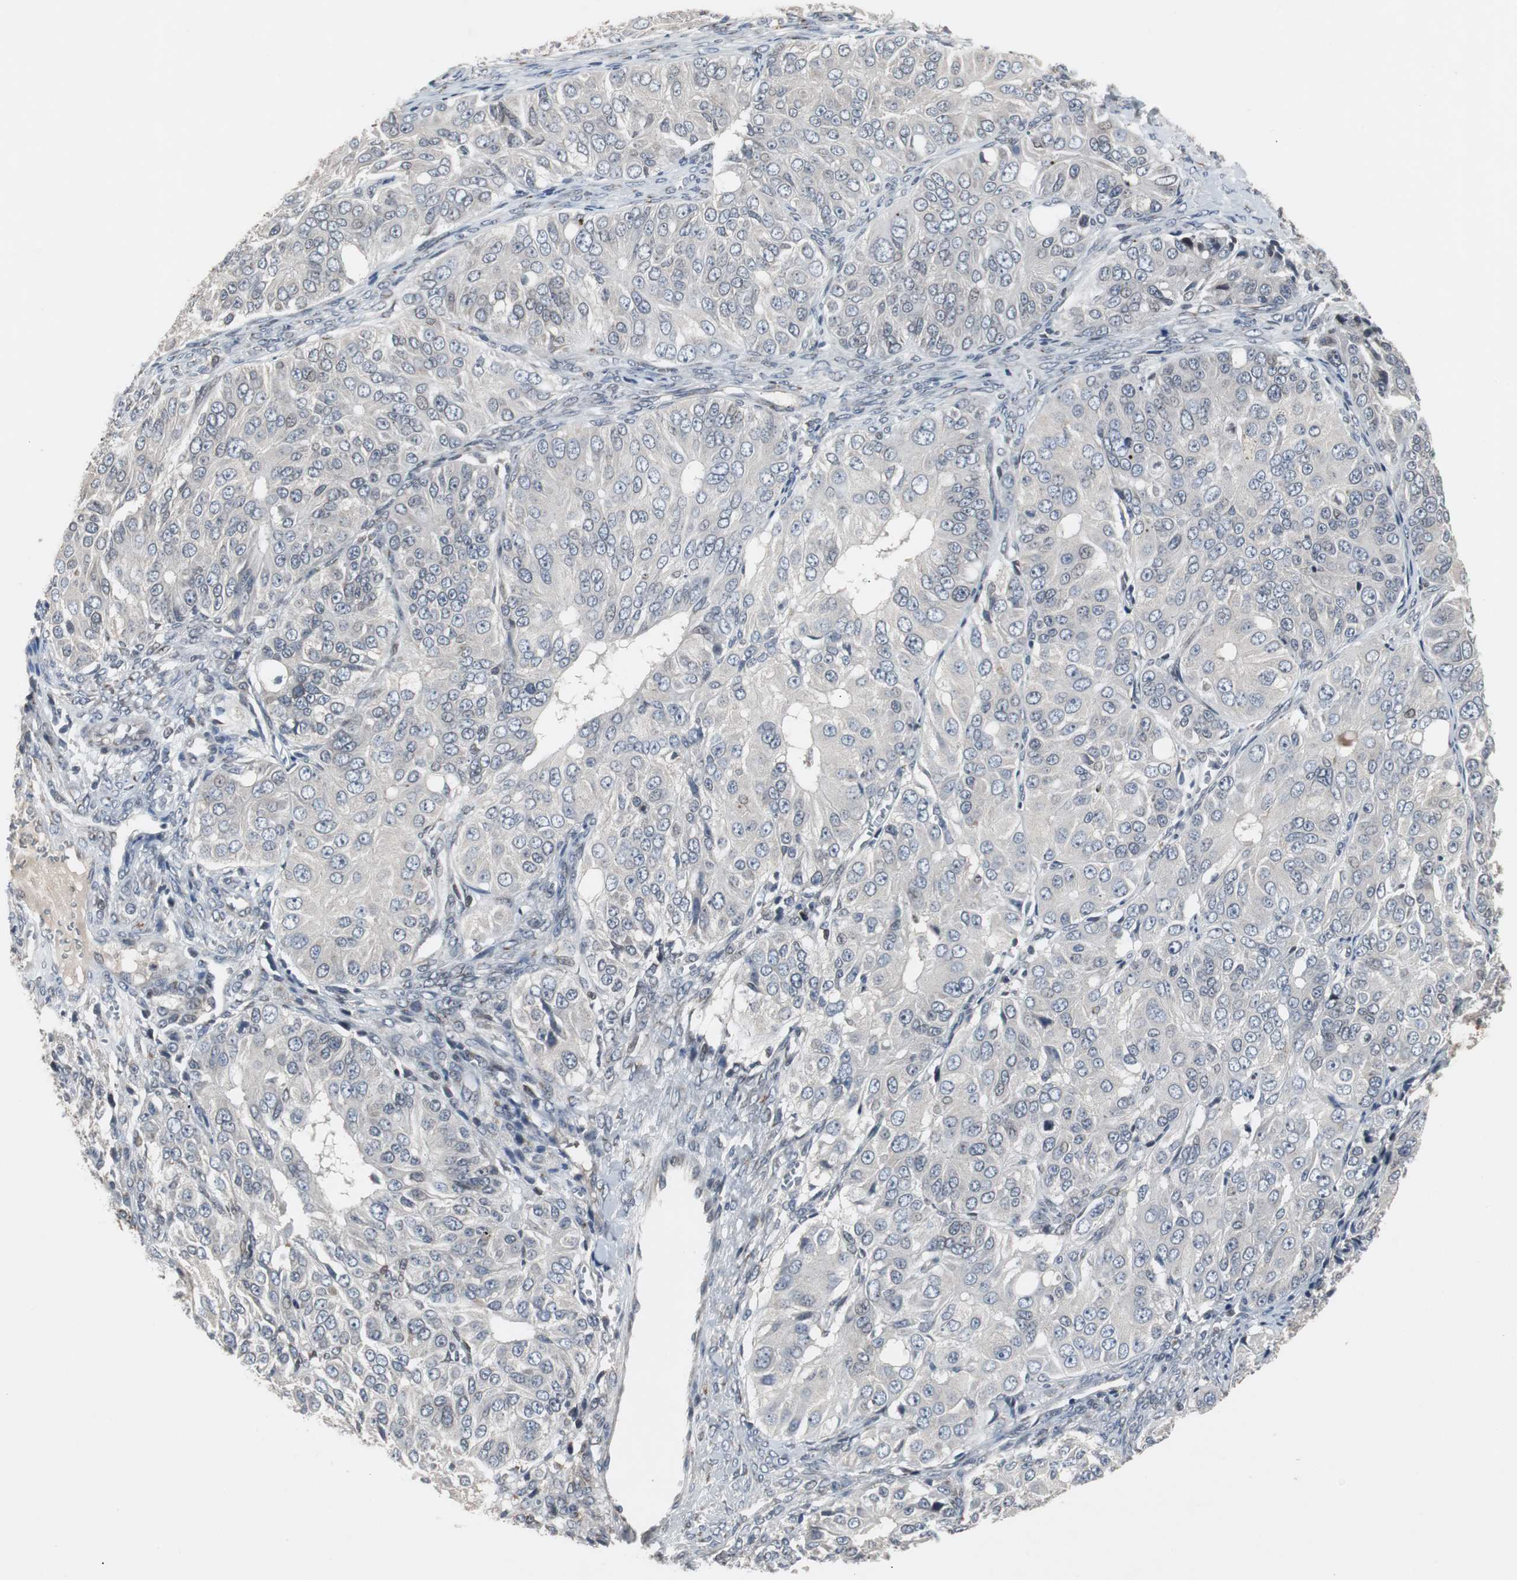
{"staining": {"intensity": "negative", "quantity": "none", "location": "none"}, "tissue": "ovarian cancer", "cell_type": "Tumor cells", "image_type": "cancer", "snomed": [{"axis": "morphology", "description": "Carcinoma, endometroid"}, {"axis": "topography", "description": "Ovary"}], "caption": "Endometroid carcinoma (ovarian) stained for a protein using IHC reveals no staining tumor cells.", "gene": "ZNF396", "patient": {"sex": "female", "age": 51}}